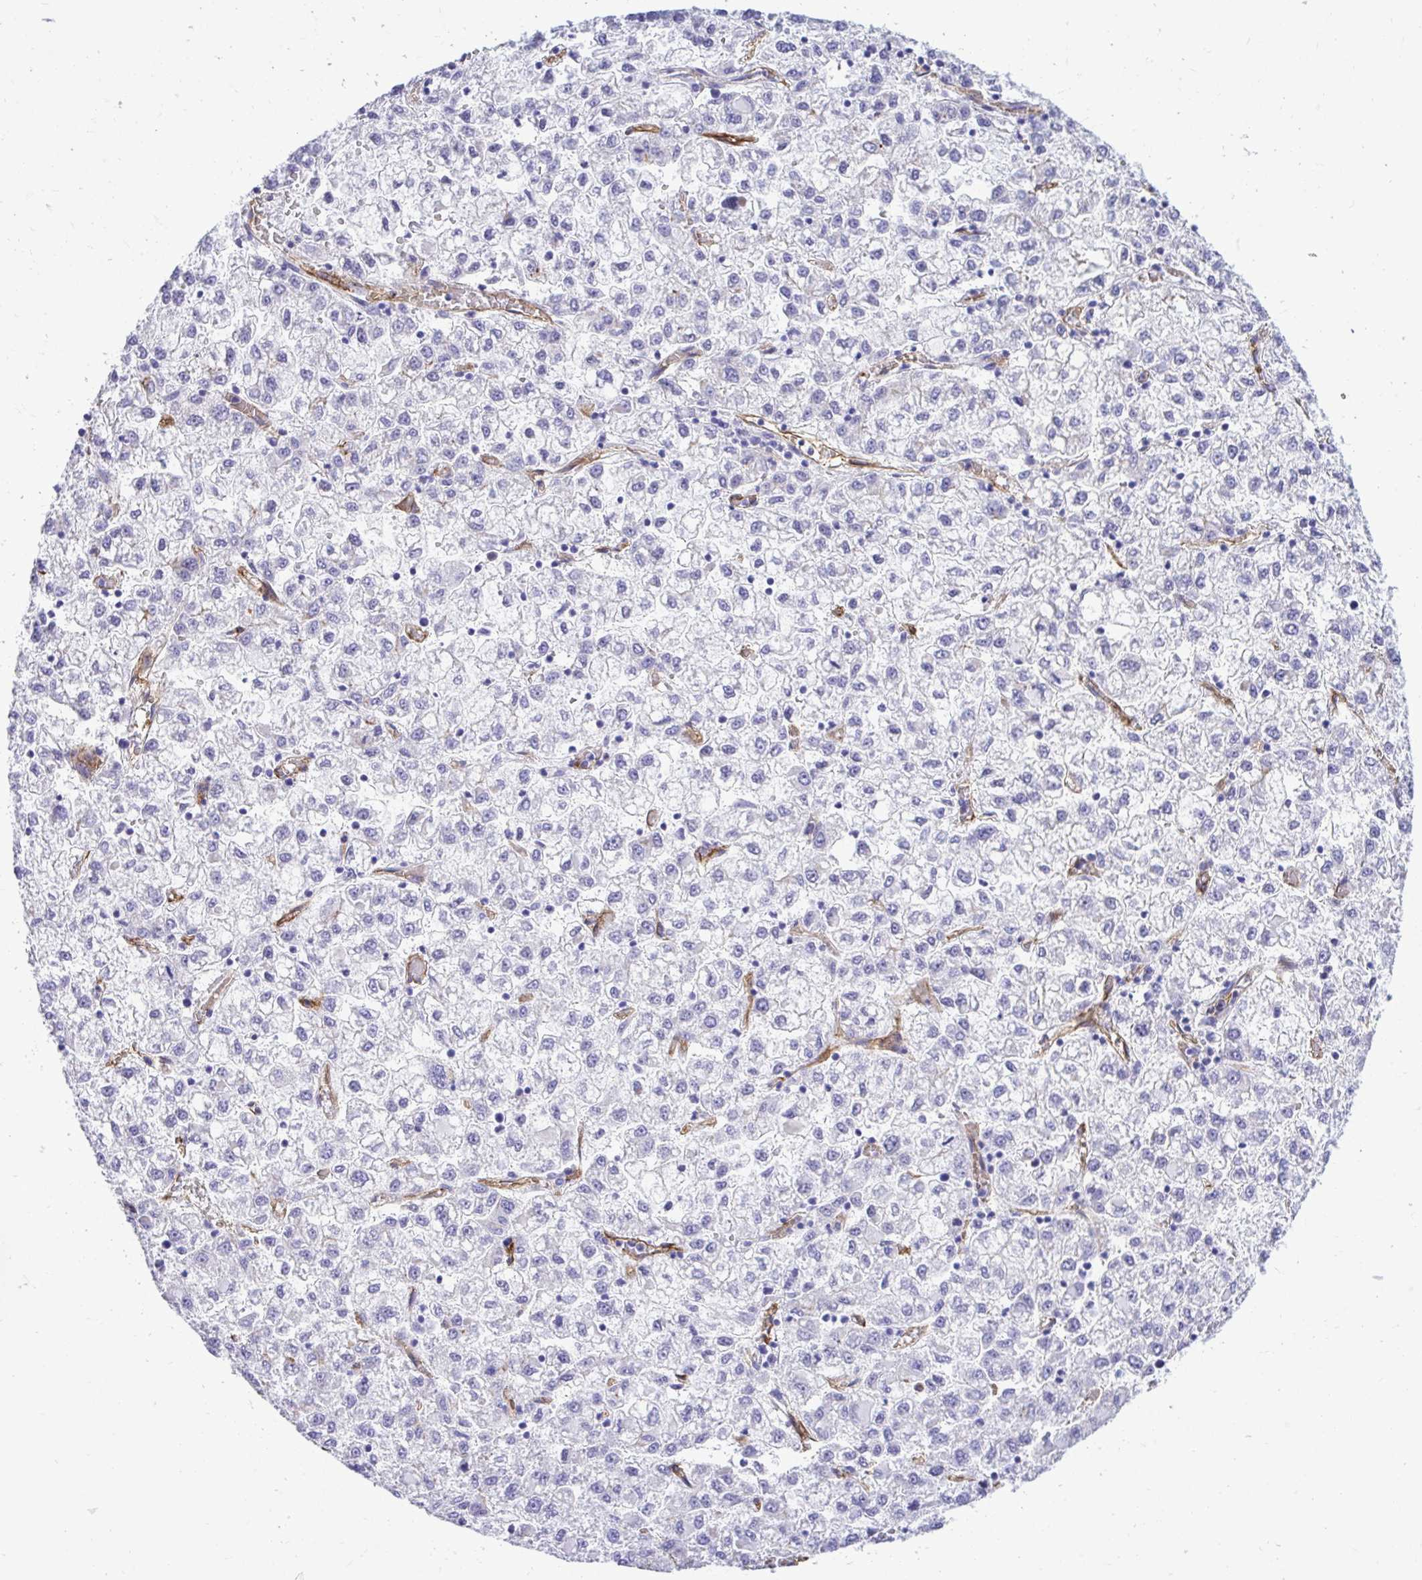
{"staining": {"intensity": "negative", "quantity": "none", "location": "none"}, "tissue": "liver cancer", "cell_type": "Tumor cells", "image_type": "cancer", "snomed": [{"axis": "morphology", "description": "Carcinoma, Hepatocellular, NOS"}, {"axis": "topography", "description": "Liver"}], "caption": "High power microscopy photomicrograph of an immunohistochemistry (IHC) photomicrograph of liver cancer (hepatocellular carcinoma), revealing no significant expression in tumor cells.", "gene": "ABCG2", "patient": {"sex": "male", "age": 40}}